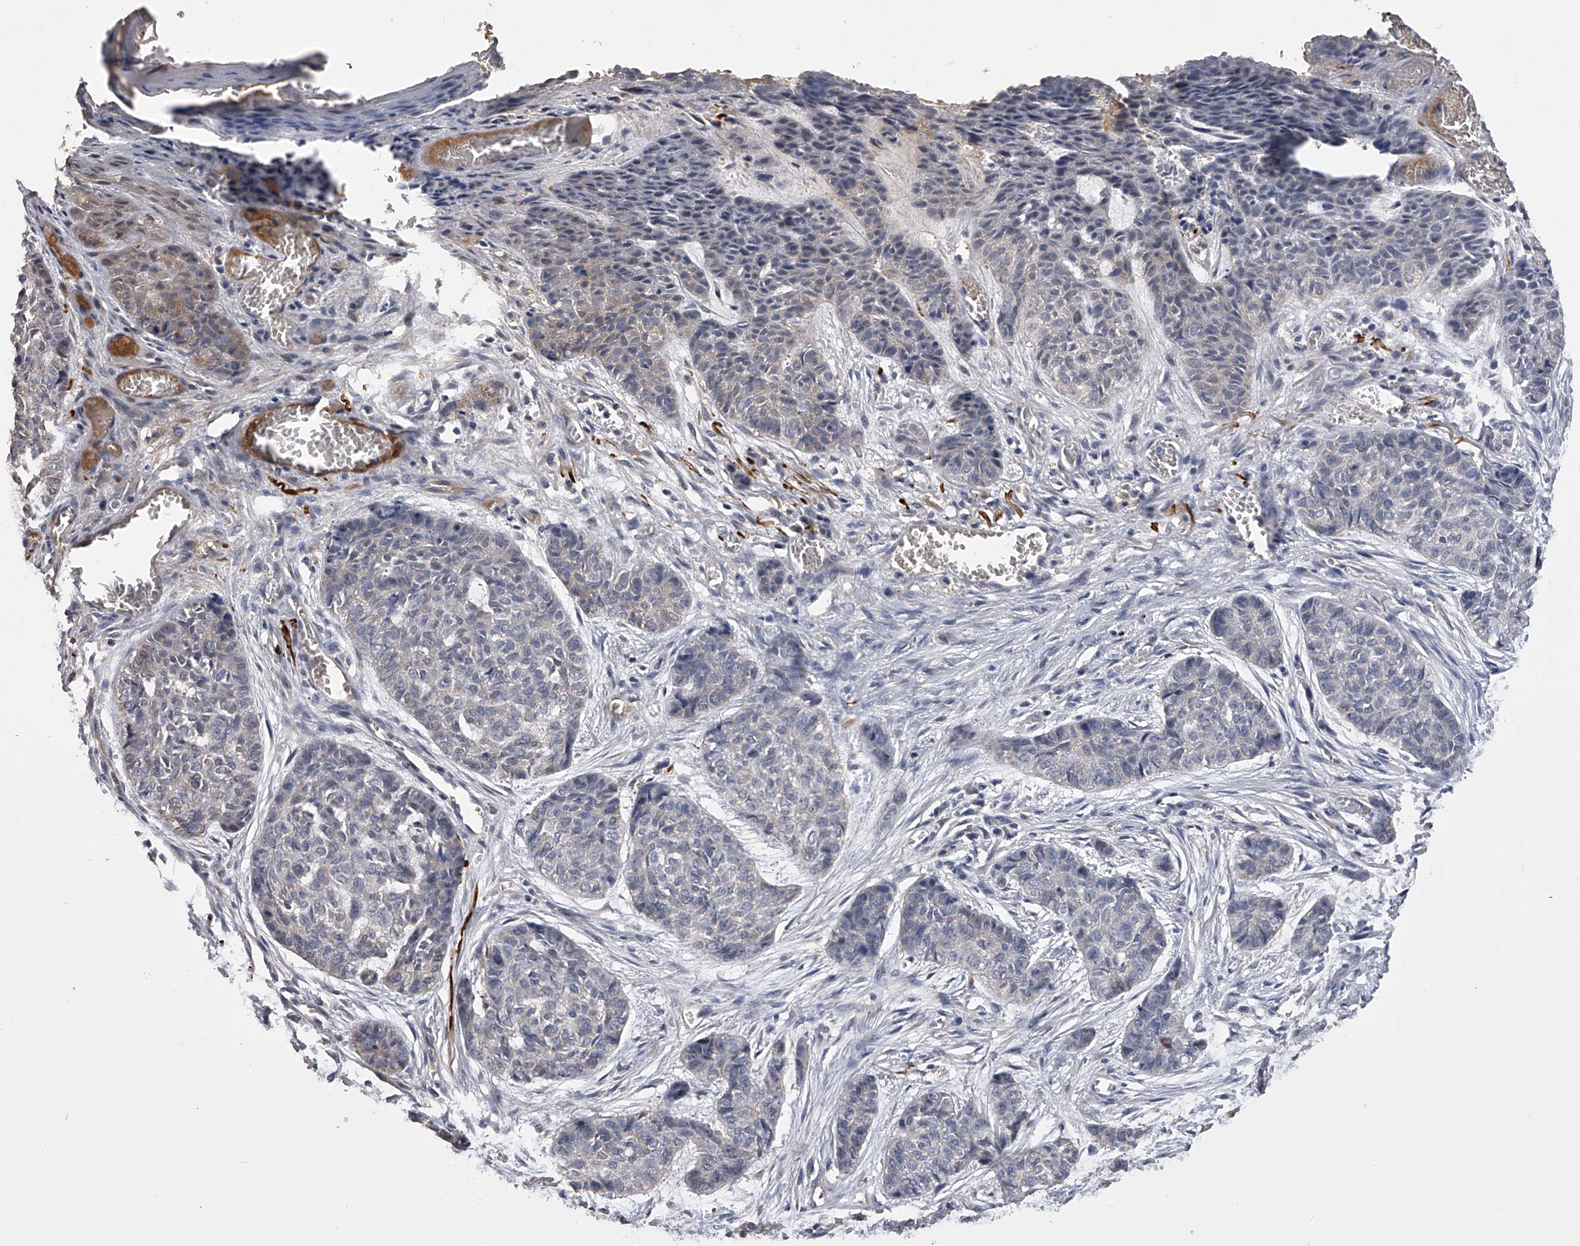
{"staining": {"intensity": "negative", "quantity": "none", "location": "none"}, "tissue": "skin cancer", "cell_type": "Tumor cells", "image_type": "cancer", "snomed": [{"axis": "morphology", "description": "Basal cell carcinoma"}, {"axis": "topography", "description": "Skin"}], "caption": "Tumor cells show no significant staining in skin basal cell carcinoma. Brightfield microscopy of immunohistochemistry (IHC) stained with DAB (brown) and hematoxylin (blue), captured at high magnification.", "gene": "MDN1", "patient": {"sex": "female", "age": 64}}